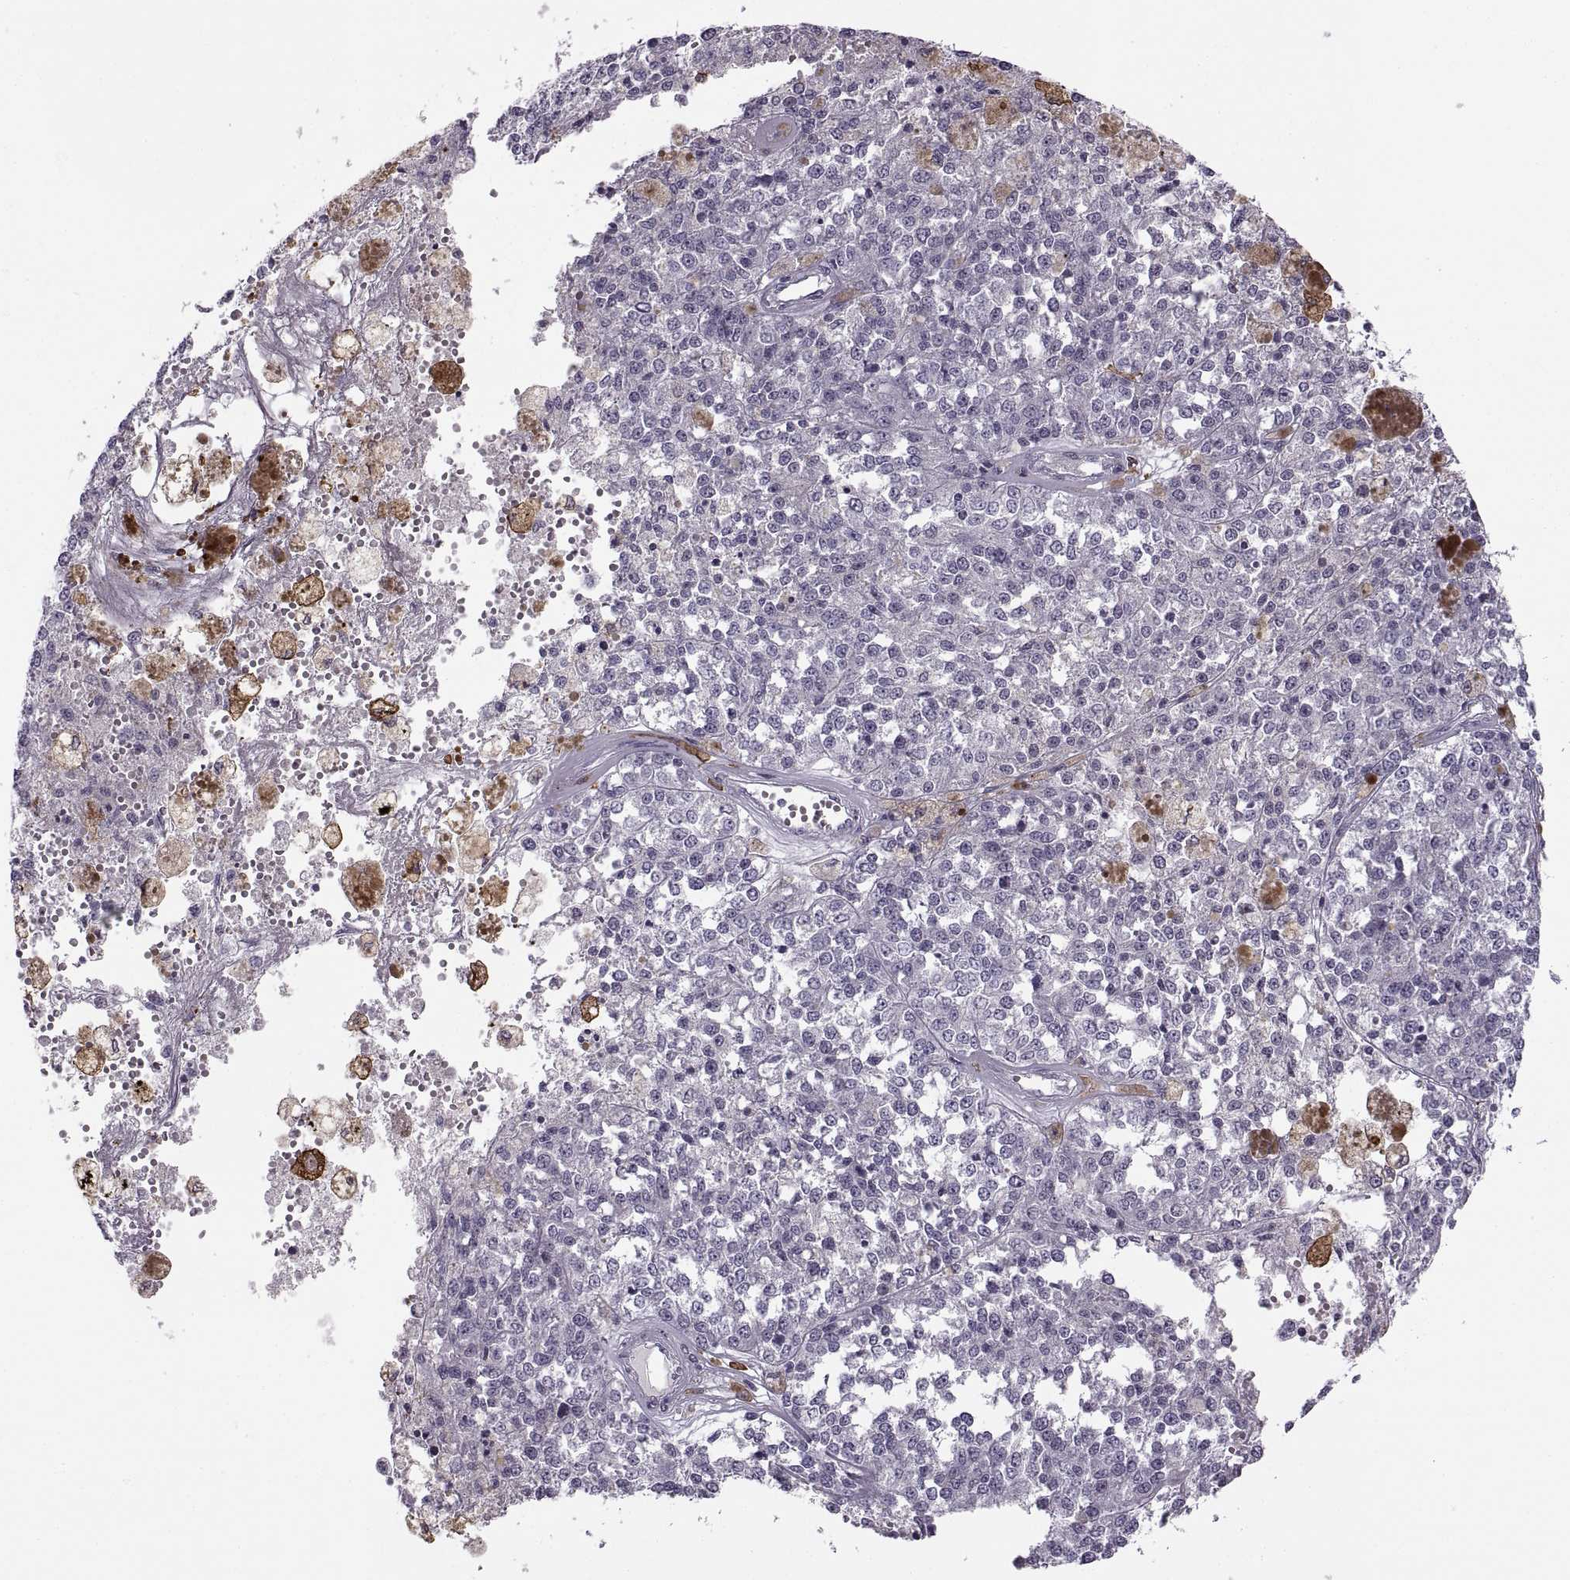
{"staining": {"intensity": "negative", "quantity": "none", "location": "none"}, "tissue": "melanoma", "cell_type": "Tumor cells", "image_type": "cancer", "snomed": [{"axis": "morphology", "description": "Malignant melanoma, Metastatic site"}, {"axis": "topography", "description": "Lymph node"}], "caption": "Human melanoma stained for a protein using IHC displays no expression in tumor cells.", "gene": "H2AP", "patient": {"sex": "female", "age": 64}}